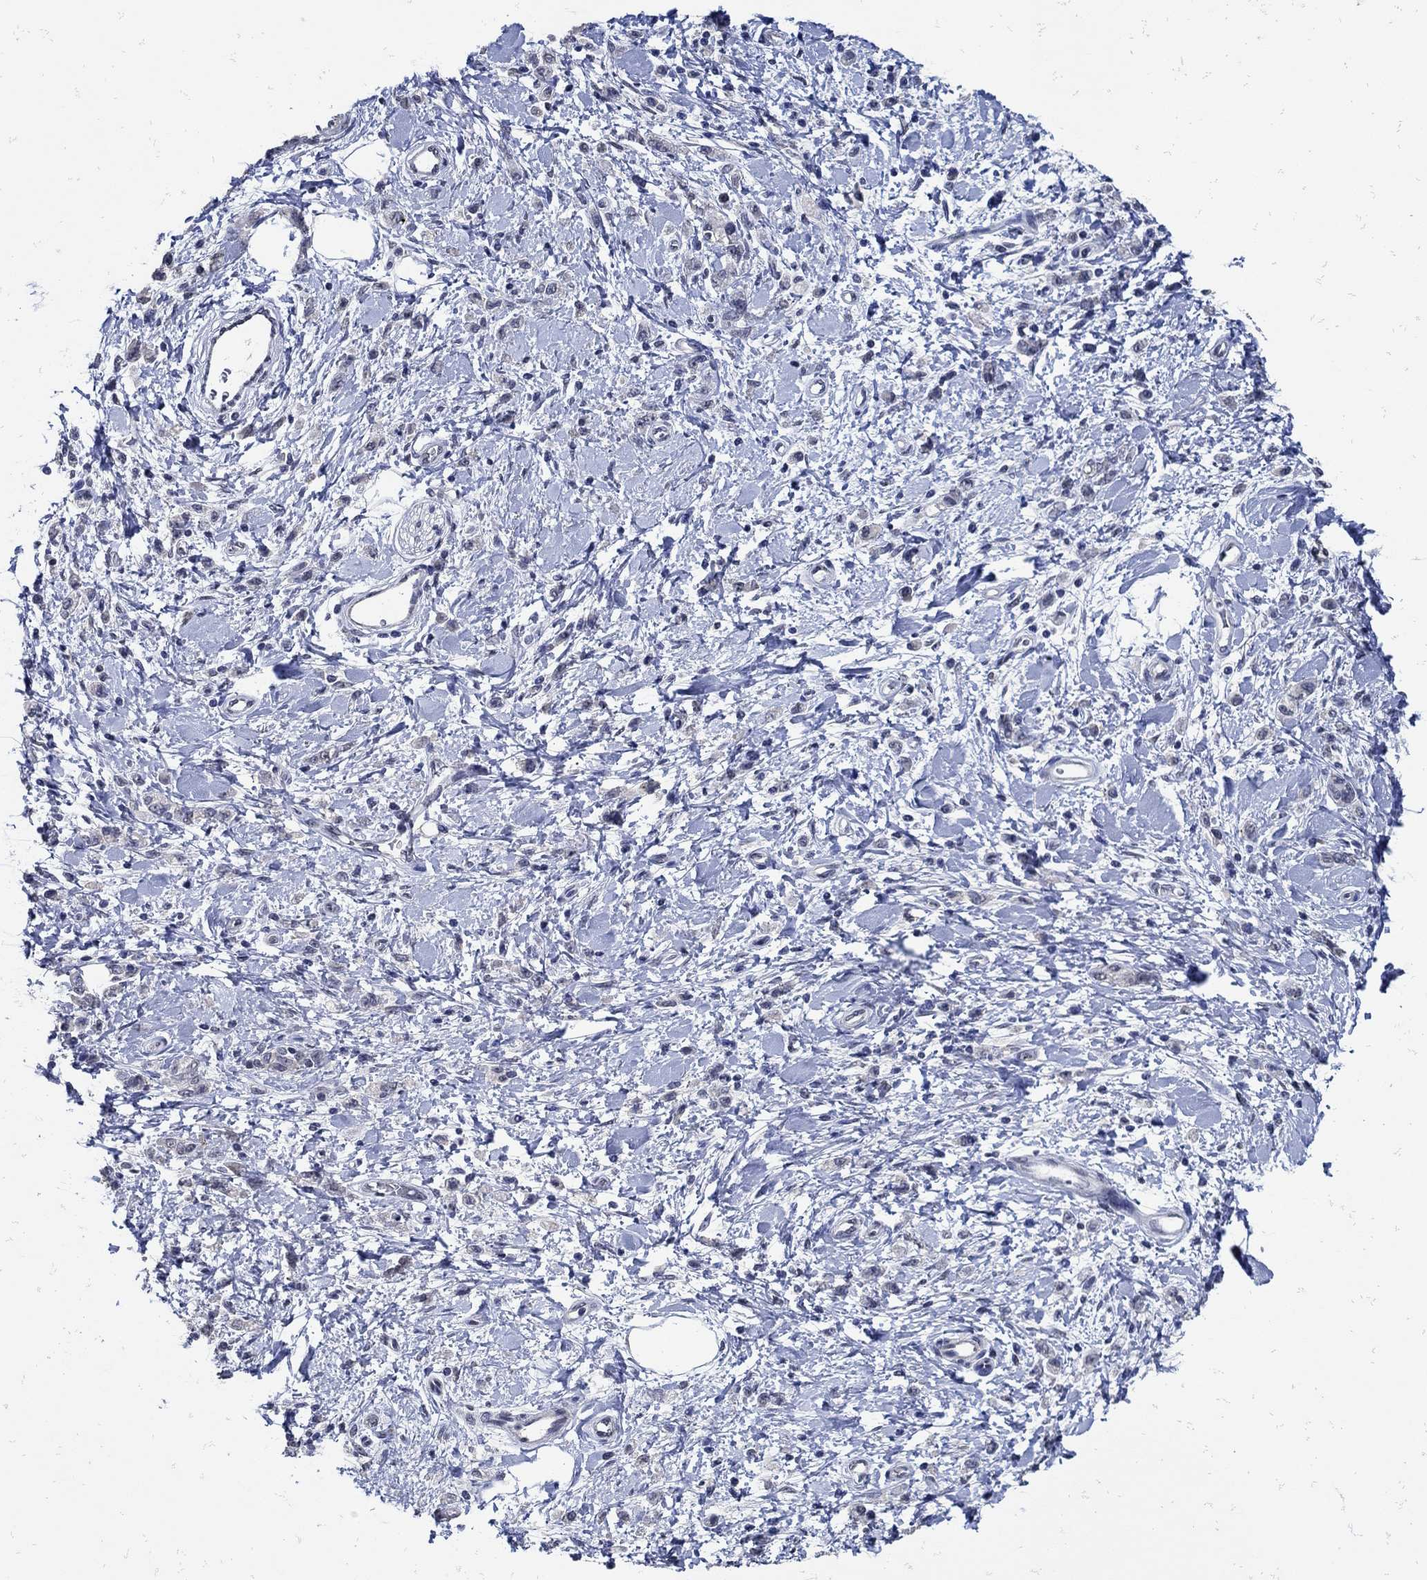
{"staining": {"intensity": "weak", "quantity": "25%-75%", "location": "cytoplasmic/membranous"}, "tissue": "stomach cancer", "cell_type": "Tumor cells", "image_type": "cancer", "snomed": [{"axis": "morphology", "description": "Adenocarcinoma, NOS"}, {"axis": "topography", "description": "Stomach"}], "caption": "The image reveals a brown stain indicating the presence of a protein in the cytoplasmic/membranous of tumor cells in stomach cancer (adenocarcinoma).", "gene": "KCNN3", "patient": {"sex": "male", "age": 77}}